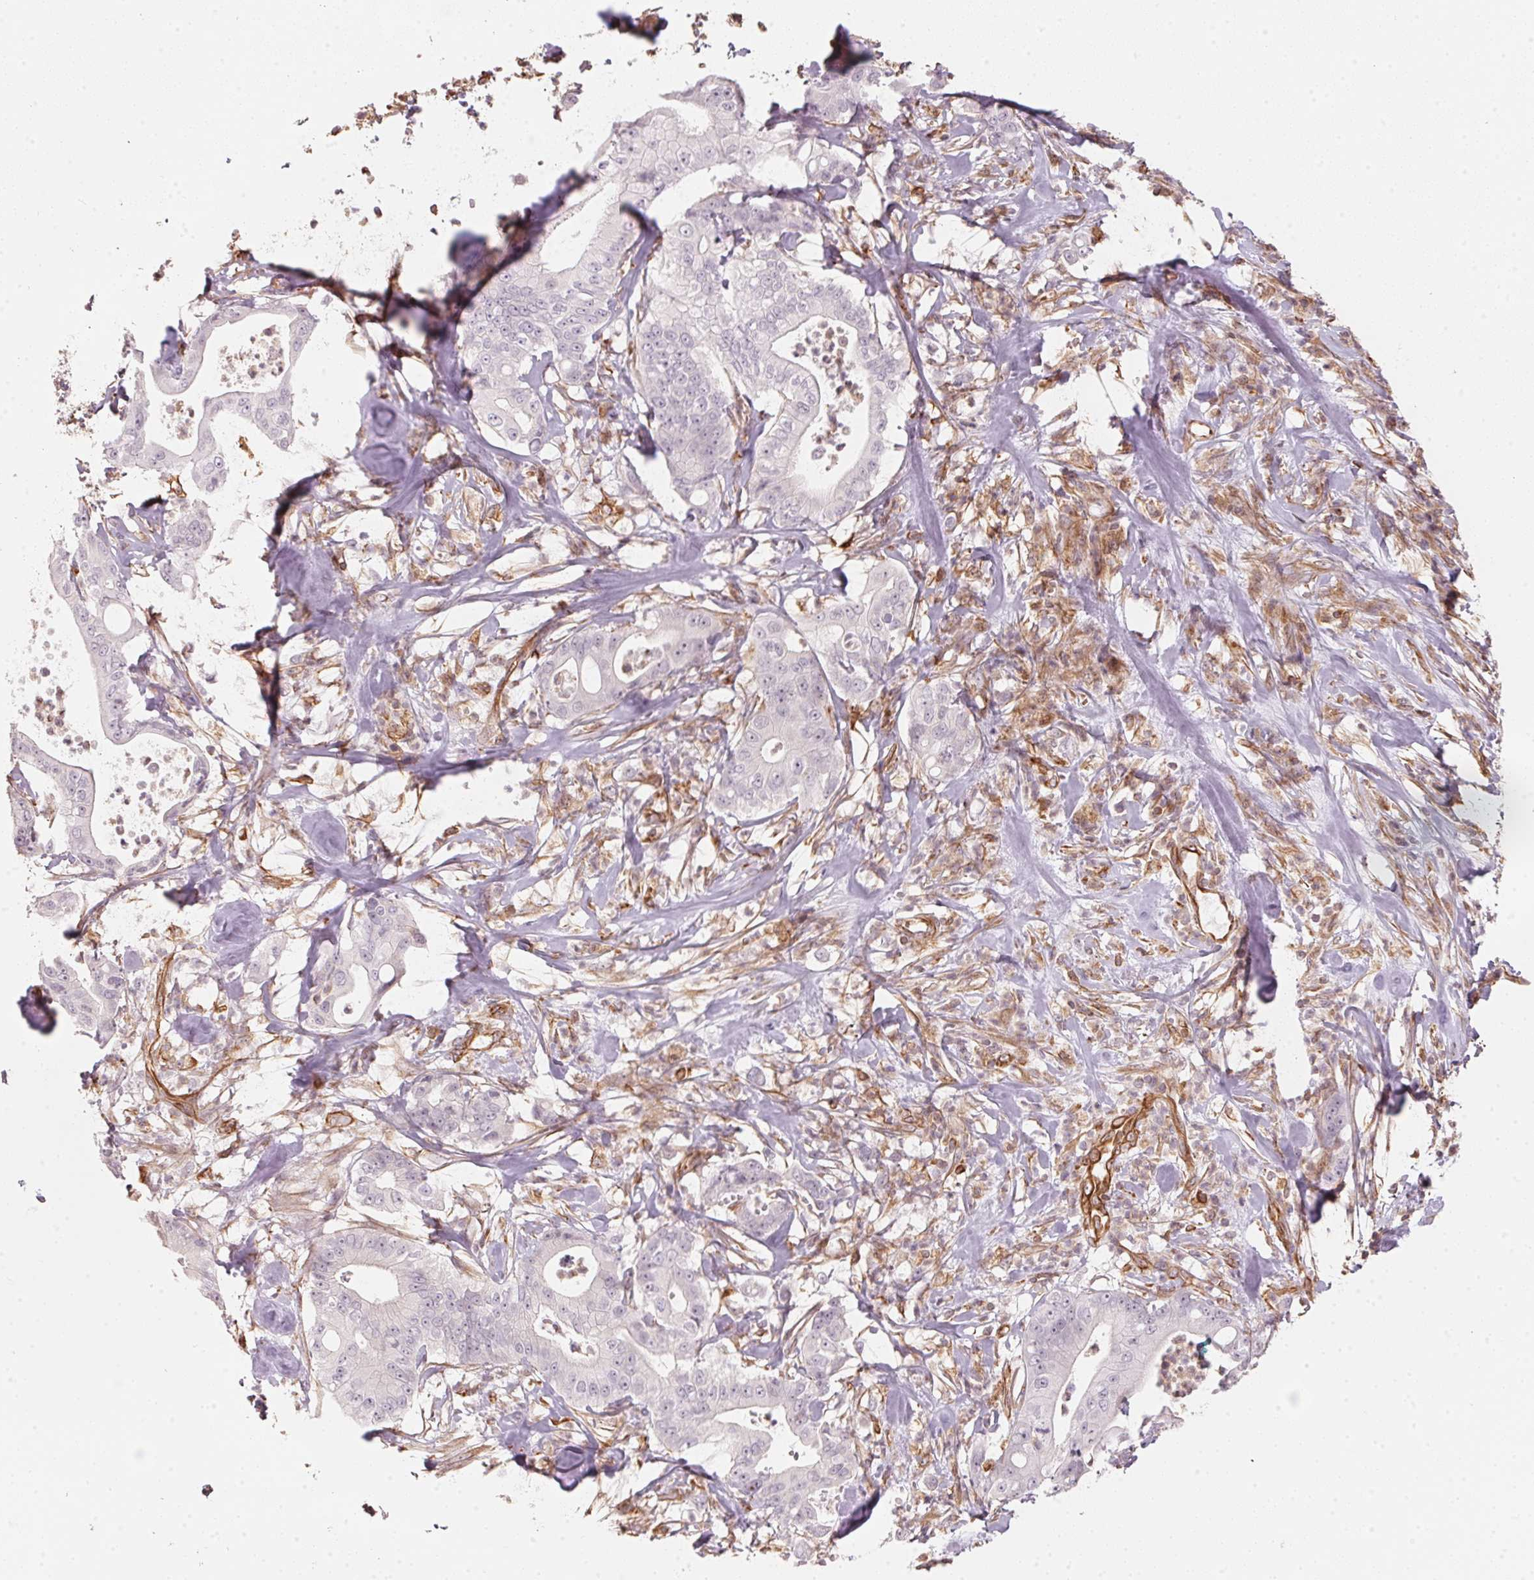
{"staining": {"intensity": "negative", "quantity": "none", "location": "none"}, "tissue": "pancreatic cancer", "cell_type": "Tumor cells", "image_type": "cancer", "snomed": [{"axis": "morphology", "description": "Adenocarcinoma, NOS"}, {"axis": "topography", "description": "Pancreas"}], "caption": "Image shows no protein expression in tumor cells of pancreatic adenocarcinoma tissue.", "gene": "FOXR2", "patient": {"sex": "male", "age": 71}}